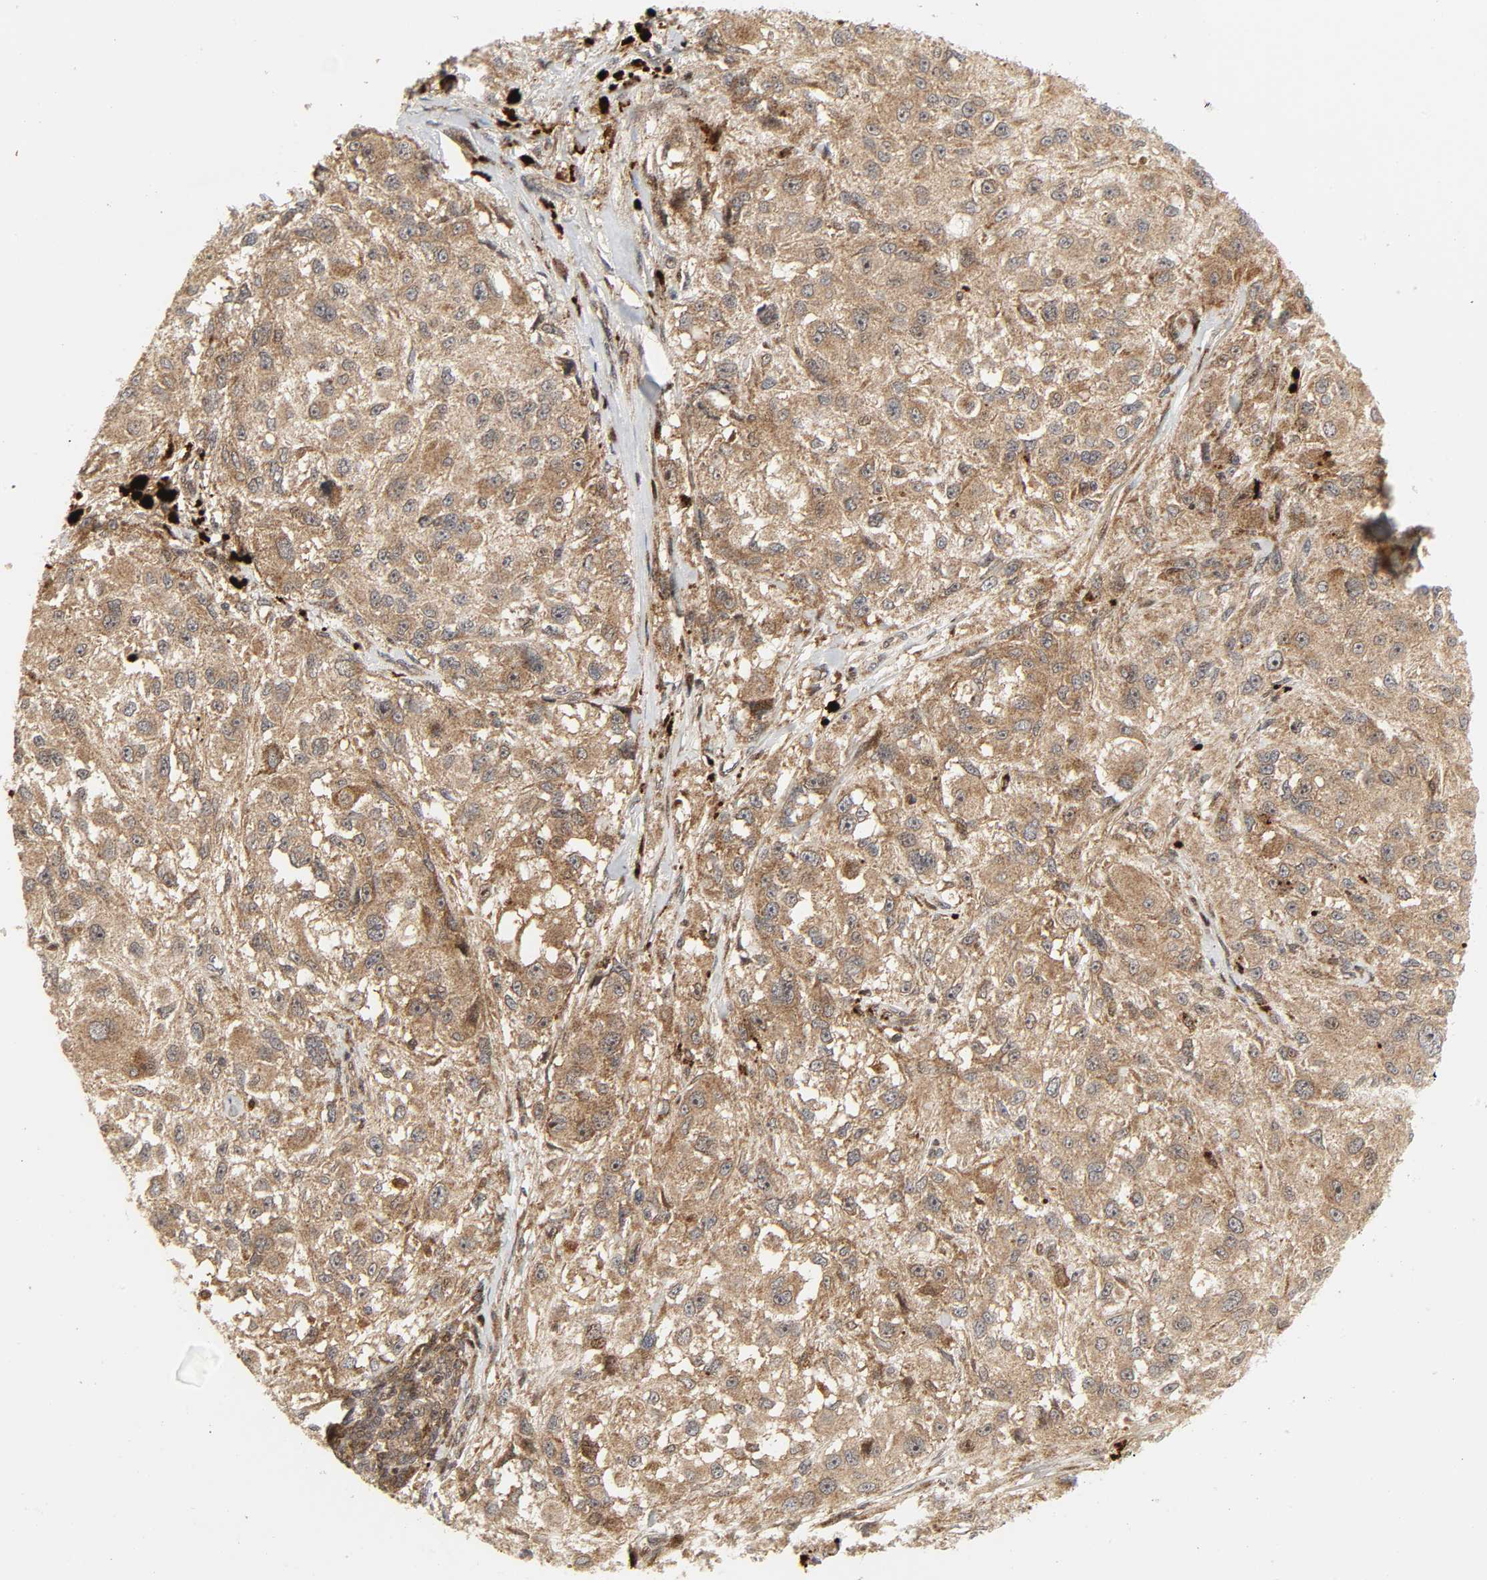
{"staining": {"intensity": "moderate", "quantity": ">75%", "location": "cytoplasmic/membranous"}, "tissue": "melanoma", "cell_type": "Tumor cells", "image_type": "cancer", "snomed": [{"axis": "morphology", "description": "Necrosis, NOS"}, {"axis": "morphology", "description": "Malignant melanoma, NOS"}, {"axis": "topography", "description": "Skin"}], "caption": "Immunohistochemical staining of human malignant melanoma displays medium levels of moderate cytoplasmic/membranous staining in about >75% of tumor cells.", "gene": "CHUK", "patient": {"sex": "female", "age": 87}}